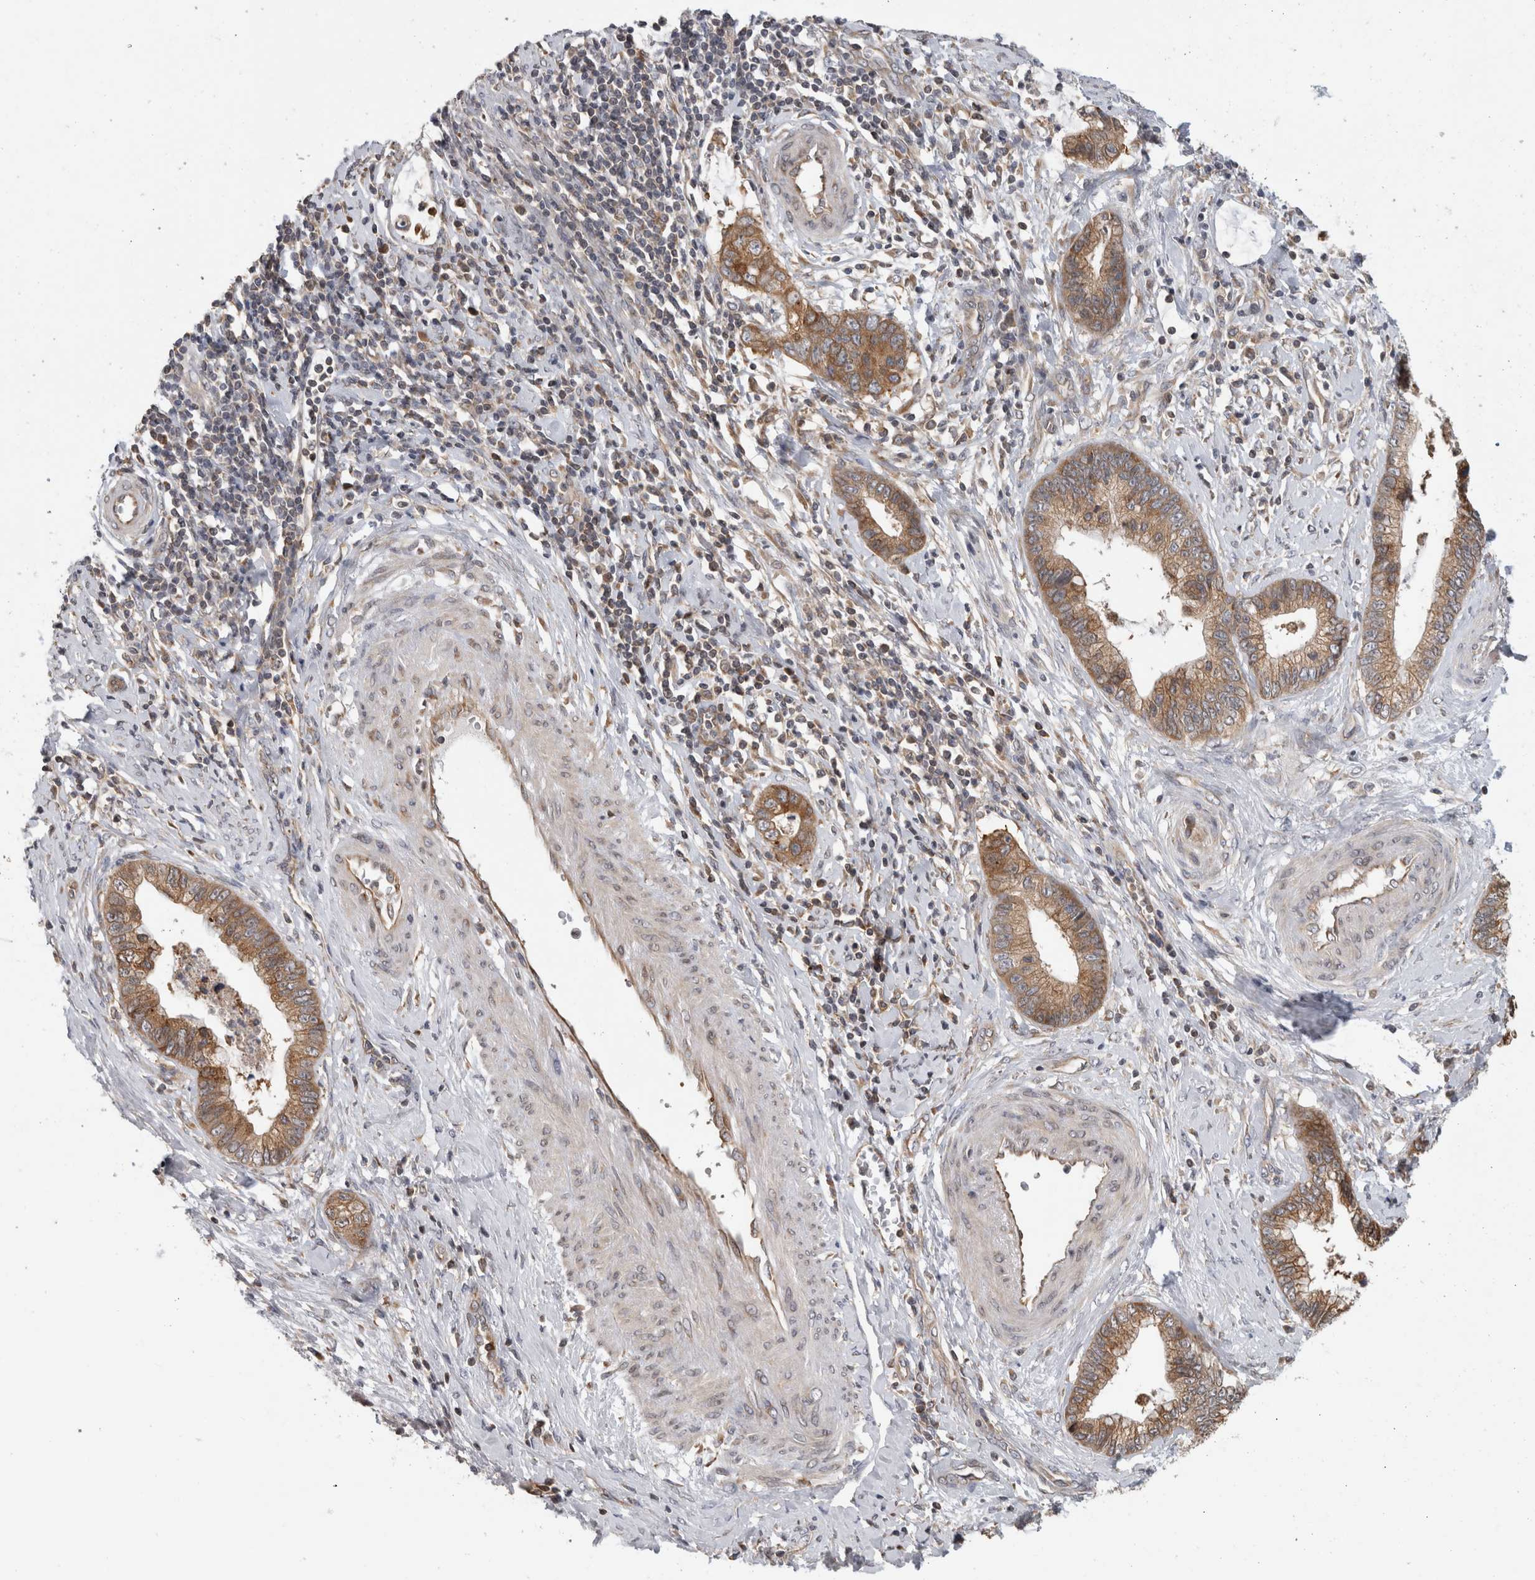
{"staining": {"intensity": "moderate", "quantity": ">75%", "location": "cytoplasmic/membranous"}, "tissue": "cervical cancer", "cell_type": "Tumor cells", "image_type": "cancer", "snomed": [{"axis": "morphology", "description": "Adenocarcinoma, NOS"}, {"axis": "topography", "description": "Cervix"}], "caption": "A brown stain labels moderate cytoplasmic/membranous expression of a protein in human cervical adenocarcinoma tumor cells.", "gene": "PARP6", "patient": {"sex": "female", "age": 44}}